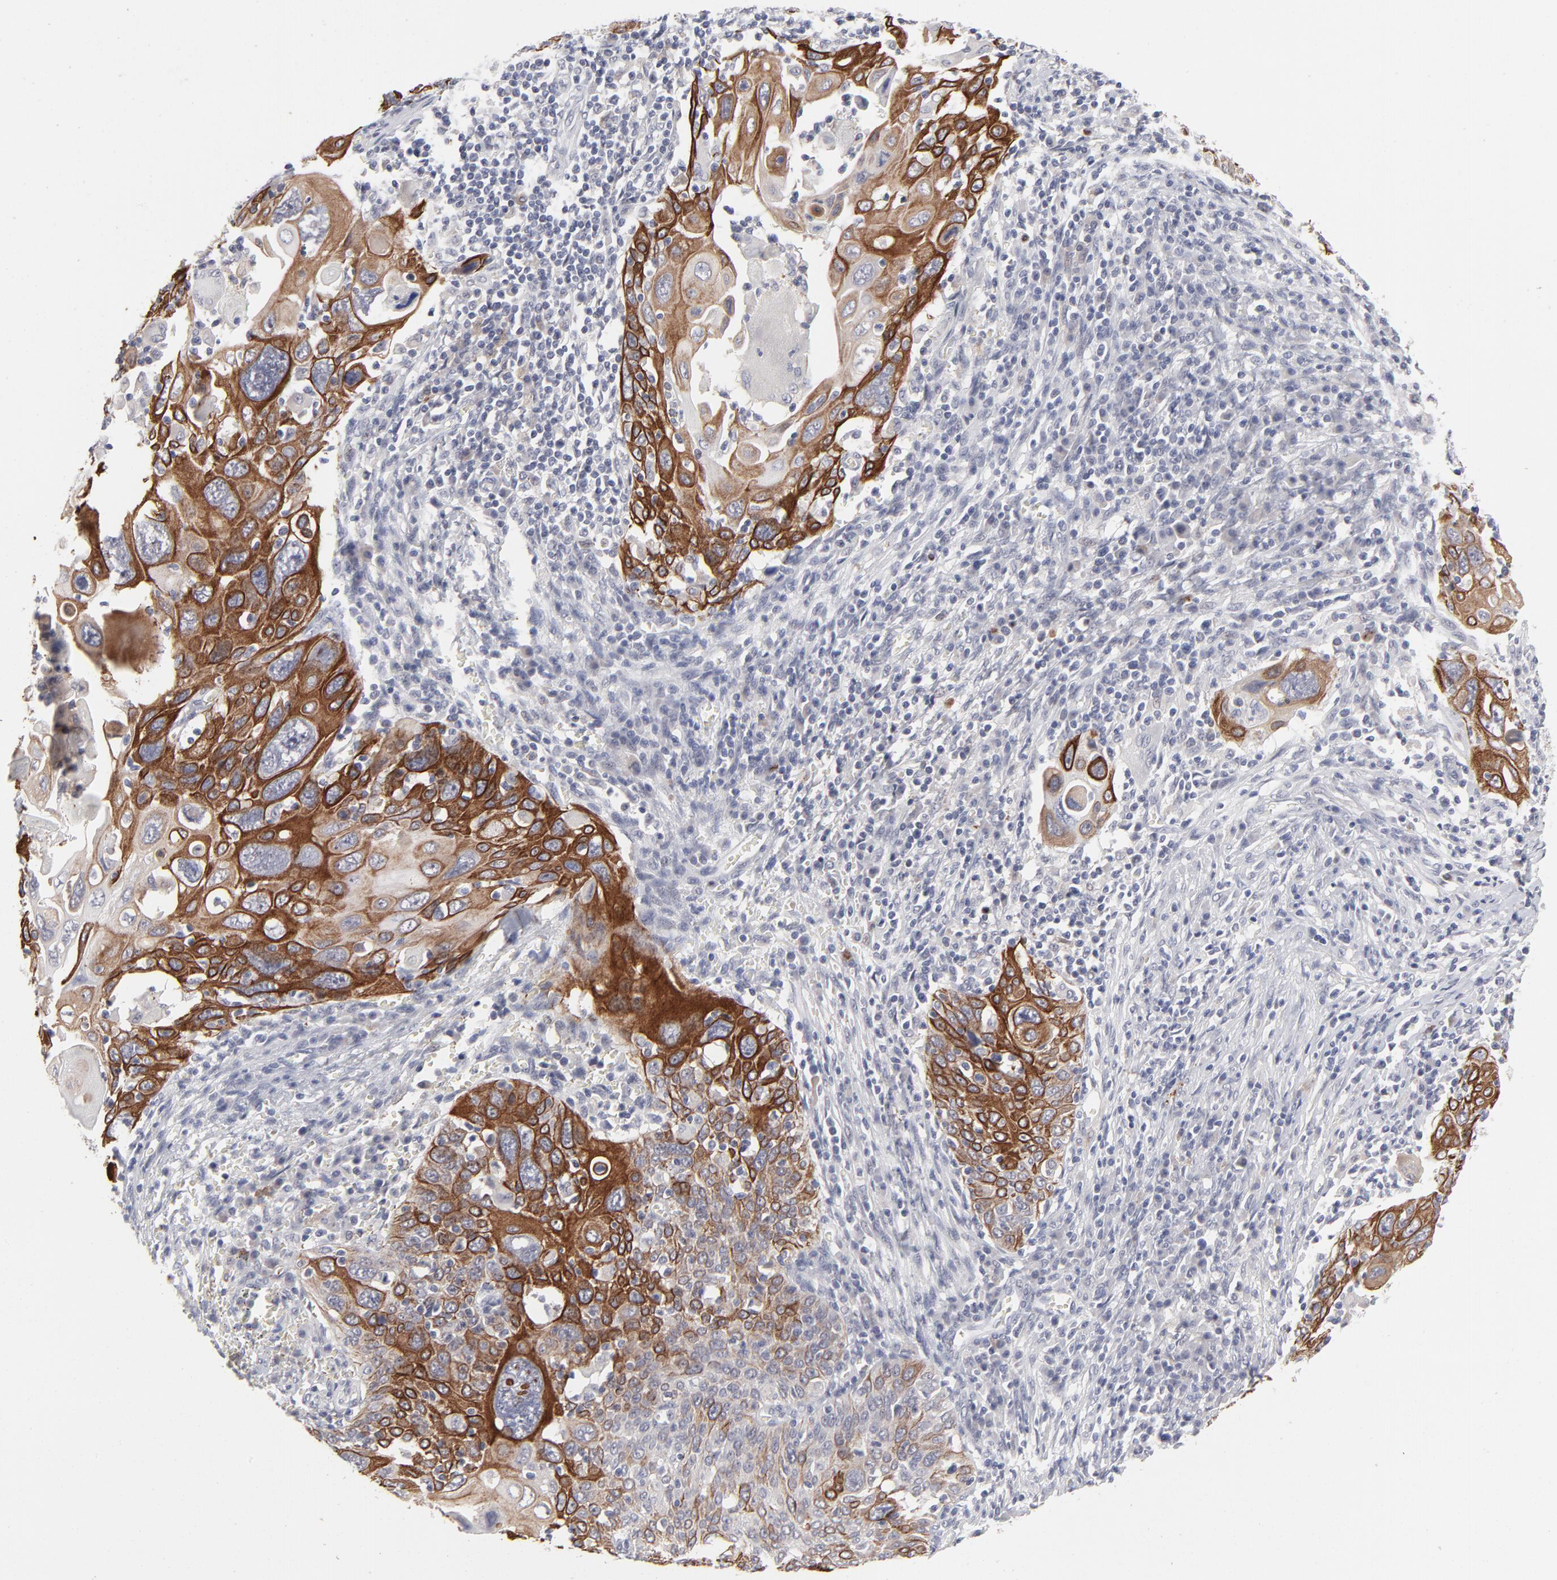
{"staining": {"intensity": "strong", "quantity": ">75%", "location": "cytoplasmic/membranous"}, "tissue": "cervical cancer", "cell_type": "Tumor cells", "image_type": "cancer", "snomed": [{"axis": "morphology", "description": "Squamous cell carcinoma, NOS"}, {"axis": "topography", "description": "Cervix"}], "caption": "This image reveals cervical squamous cell carcinoma stained with IHC to label a protein in brown. The cytoplasmic/membranous of tumor cells show strong positivity for the protein. Nuclei are counter-stained blue.", "gene": "CCR2", "patient": {"sex": "female", "age": 54}}